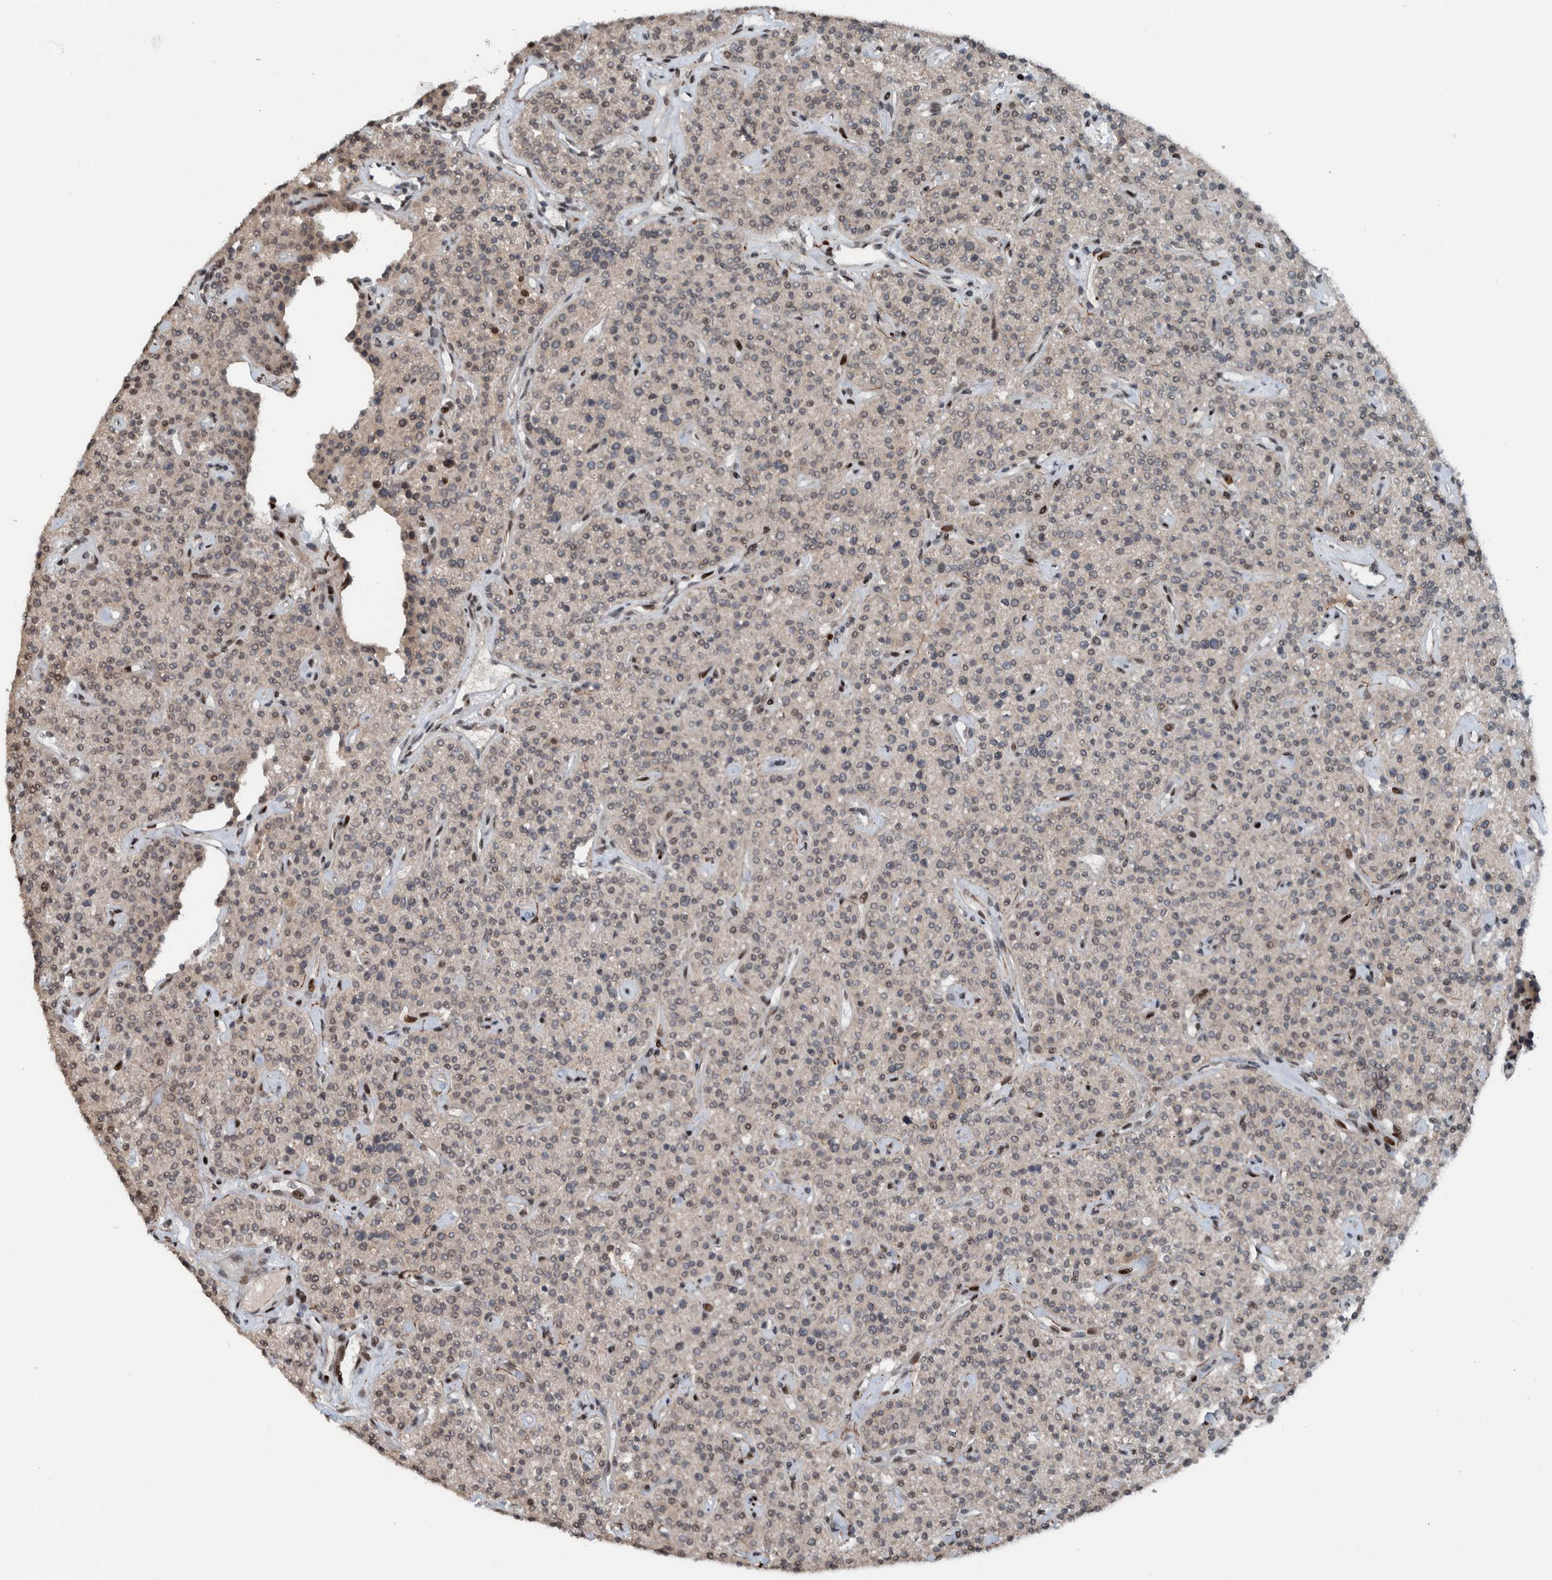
{"staining": {"intensity": "weak", "quantity": "25%-75%", "location": "cytoplasmic/membranous,nuclear"}, "tissue": "parathyroid gland", "cell_type": "Glandular cells", "image_type": "normal", "snomed": [{"axis": "morphology", "description": "Normal tissue, NOS"}, {"axis": "topography", "description": "Parathyroid gland"}], "caption": "Protein expression analysis of benign parathyroid gland displays weak cytoplasmic/membranous,nuclear staining in about 25%-75% of glandular cells.", "gene": "ZNF366", "patient": {"sex": "male", "age": 46}}